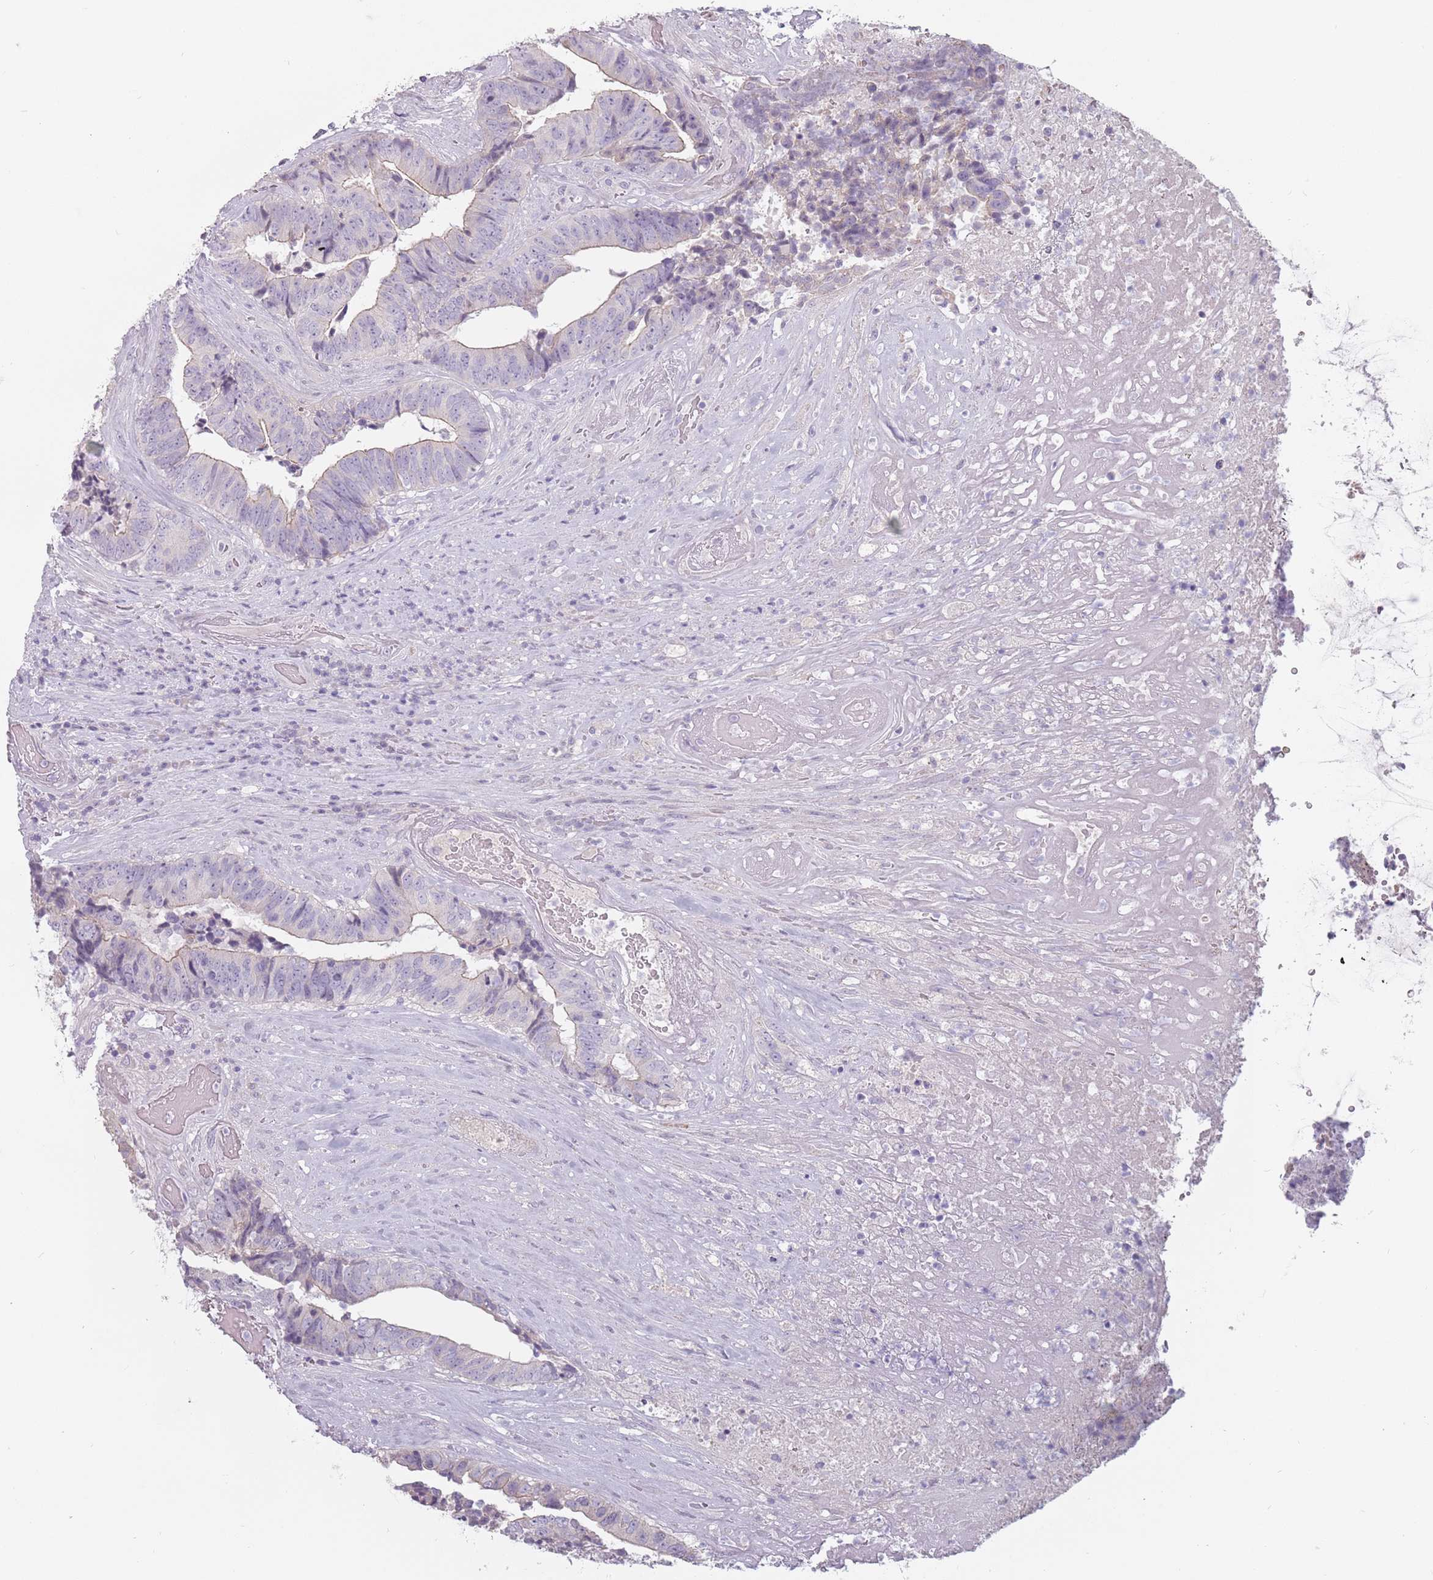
{"staining": {"intensity": "weak", "quantity": "<25%", "location": "cytoplasmic/membranous"}, "tissue": "colorectal cancer", "cell_type": "Tumor cells", "image_type": "cancer", "snomed": [{"axis": "morphology", "description": "Adenocarcinoma, NOS"}, {"axis": "topography", "description": "Rectum"}], "caption": "The image displays no staining of tumor cells in colorectal adenocarcinoma. Nuclei are stained in blue.", "gene": "CEP19", "patient": {"sex": "male", "age": 72}}